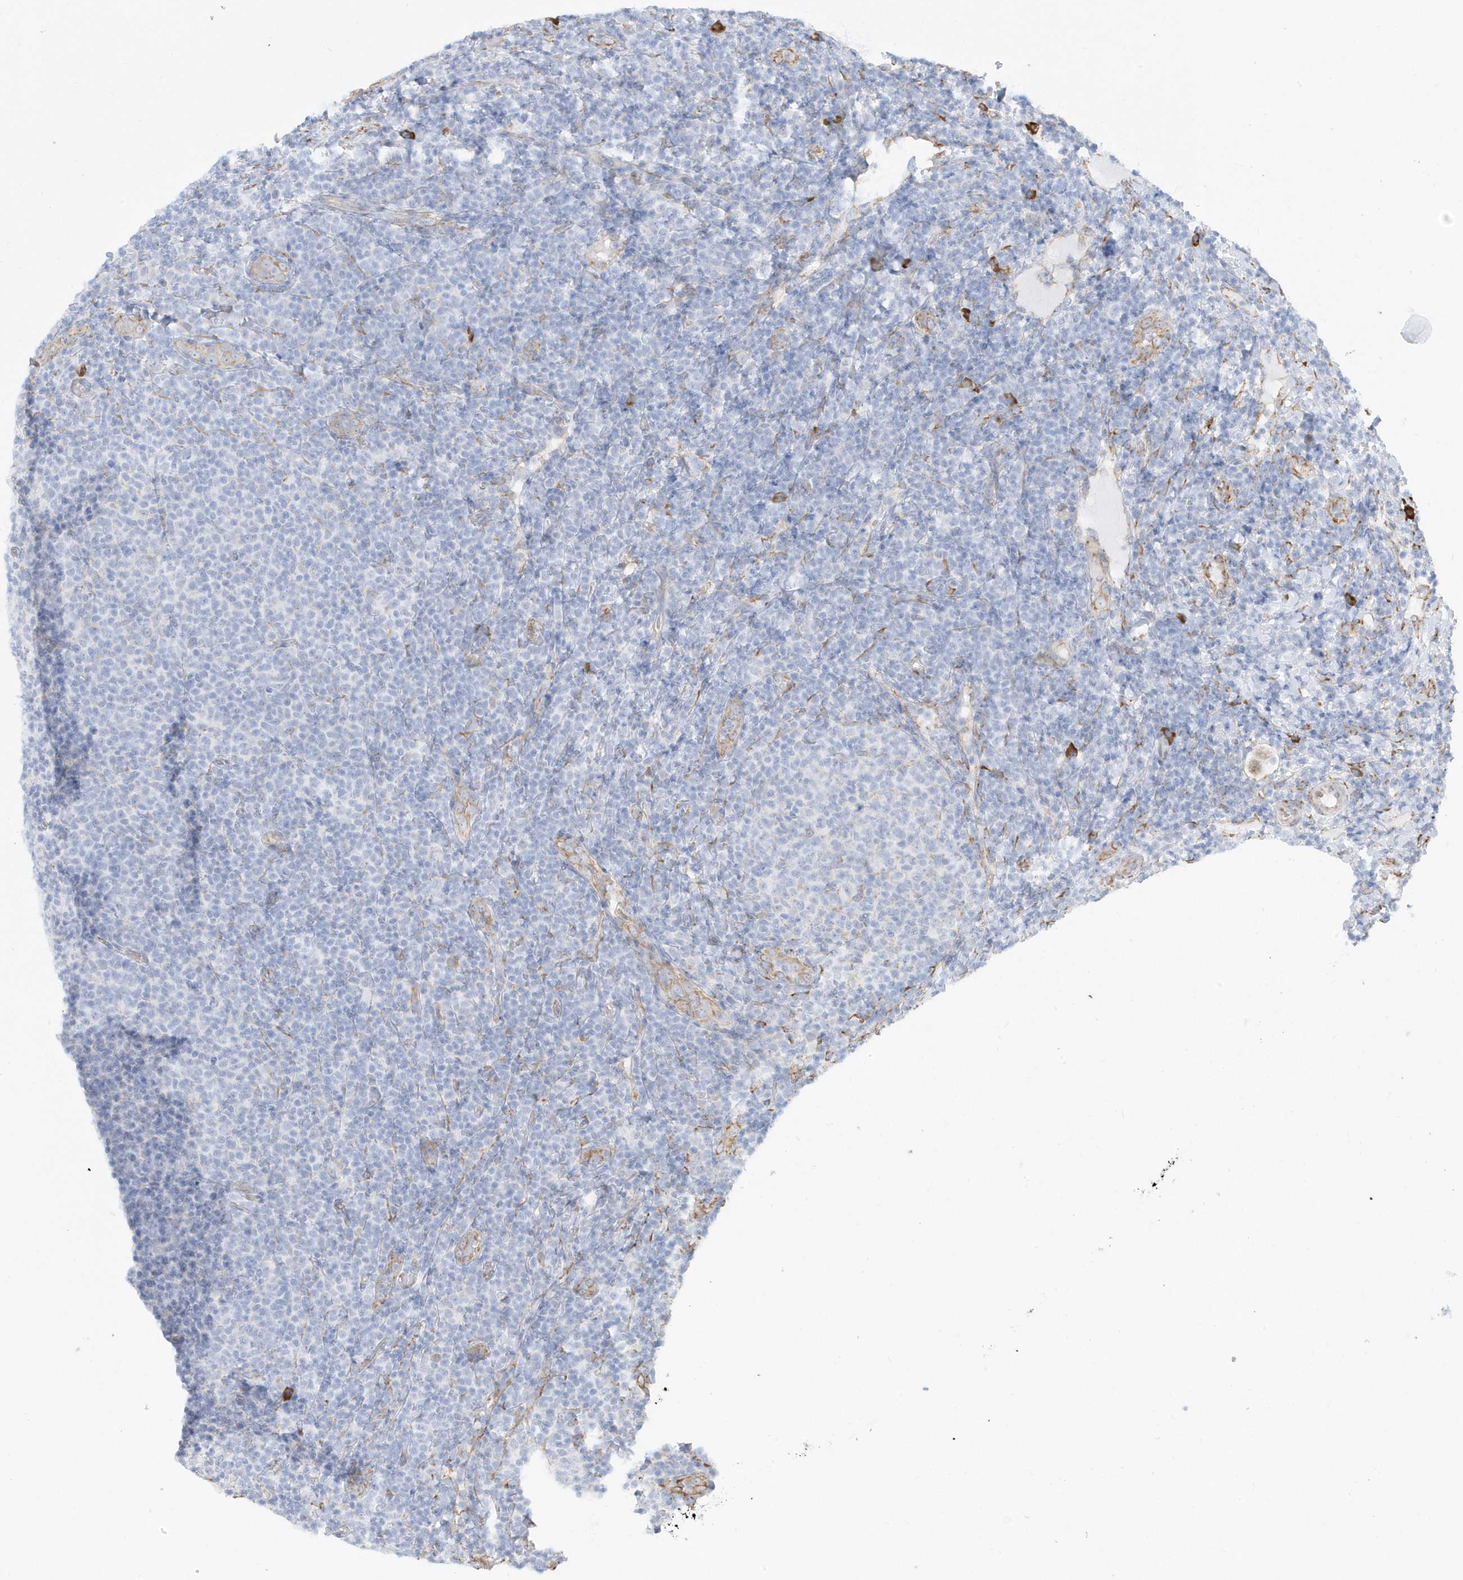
{"staining": {"intensity": "negative", "quantity": "none", "location": "none"}, "tissue": "lymphoma", "cell_type": "Tumor cells", "image_type": "cancer", "snomed": [{"axis": "morphology", "description": "Malignant lymphoma, non-Hodgkin's type, Low grade"}, {"axis": "topography", "description": "Lymph node"}], "caption": "High magnification brightfield microscopy of low-grade malignant lymphoma, non-Hodgkin's type stained with DAB (brown) and counterstained with hematoxylin (blue): tumor cells show no significant expression.", "gene": "DCAF1", "patient": {"sex": "male", "age": 66}}